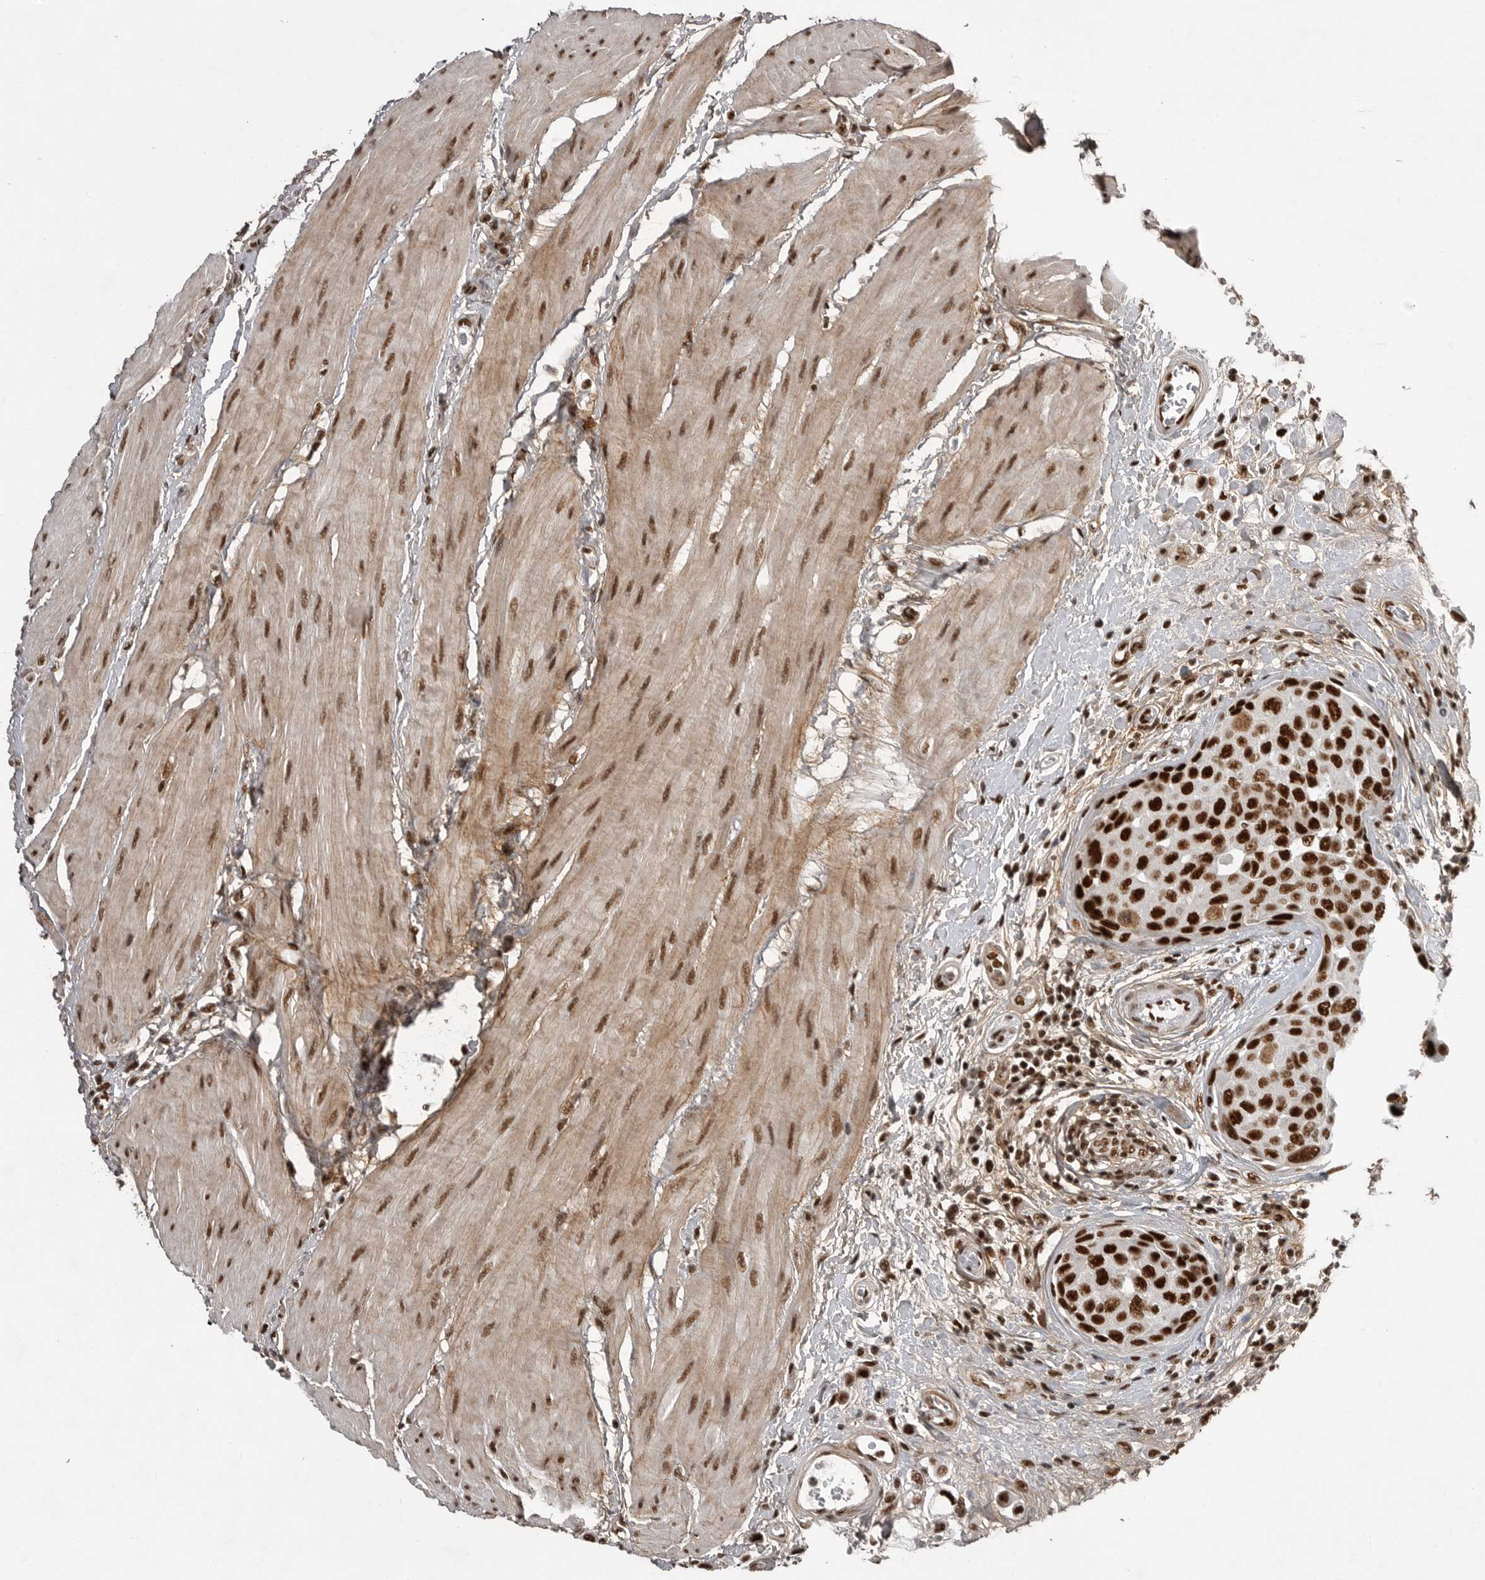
{"staining": {"intensity": "strong", "quantity": ">75%", "location": "nuclear"}, "tissue": "urothelial cancer", "cell_type": "Tumor cells", "image_type": "cancer", "snomed": [{"axis": "morphology", "description": "Urothelial carcinoma, High grade"}, {"axis": "topography", "description": "Urinary bladder"}], "caption": "Protein expression analysis of human urothelial cancer reveals strong nuclear positivity in approximately >75% of tumor cells. (IHC, brightfield microscopy, high magnification).", "gene": "PPP1R8", "patient": {"sex": "male", "age": 50}}